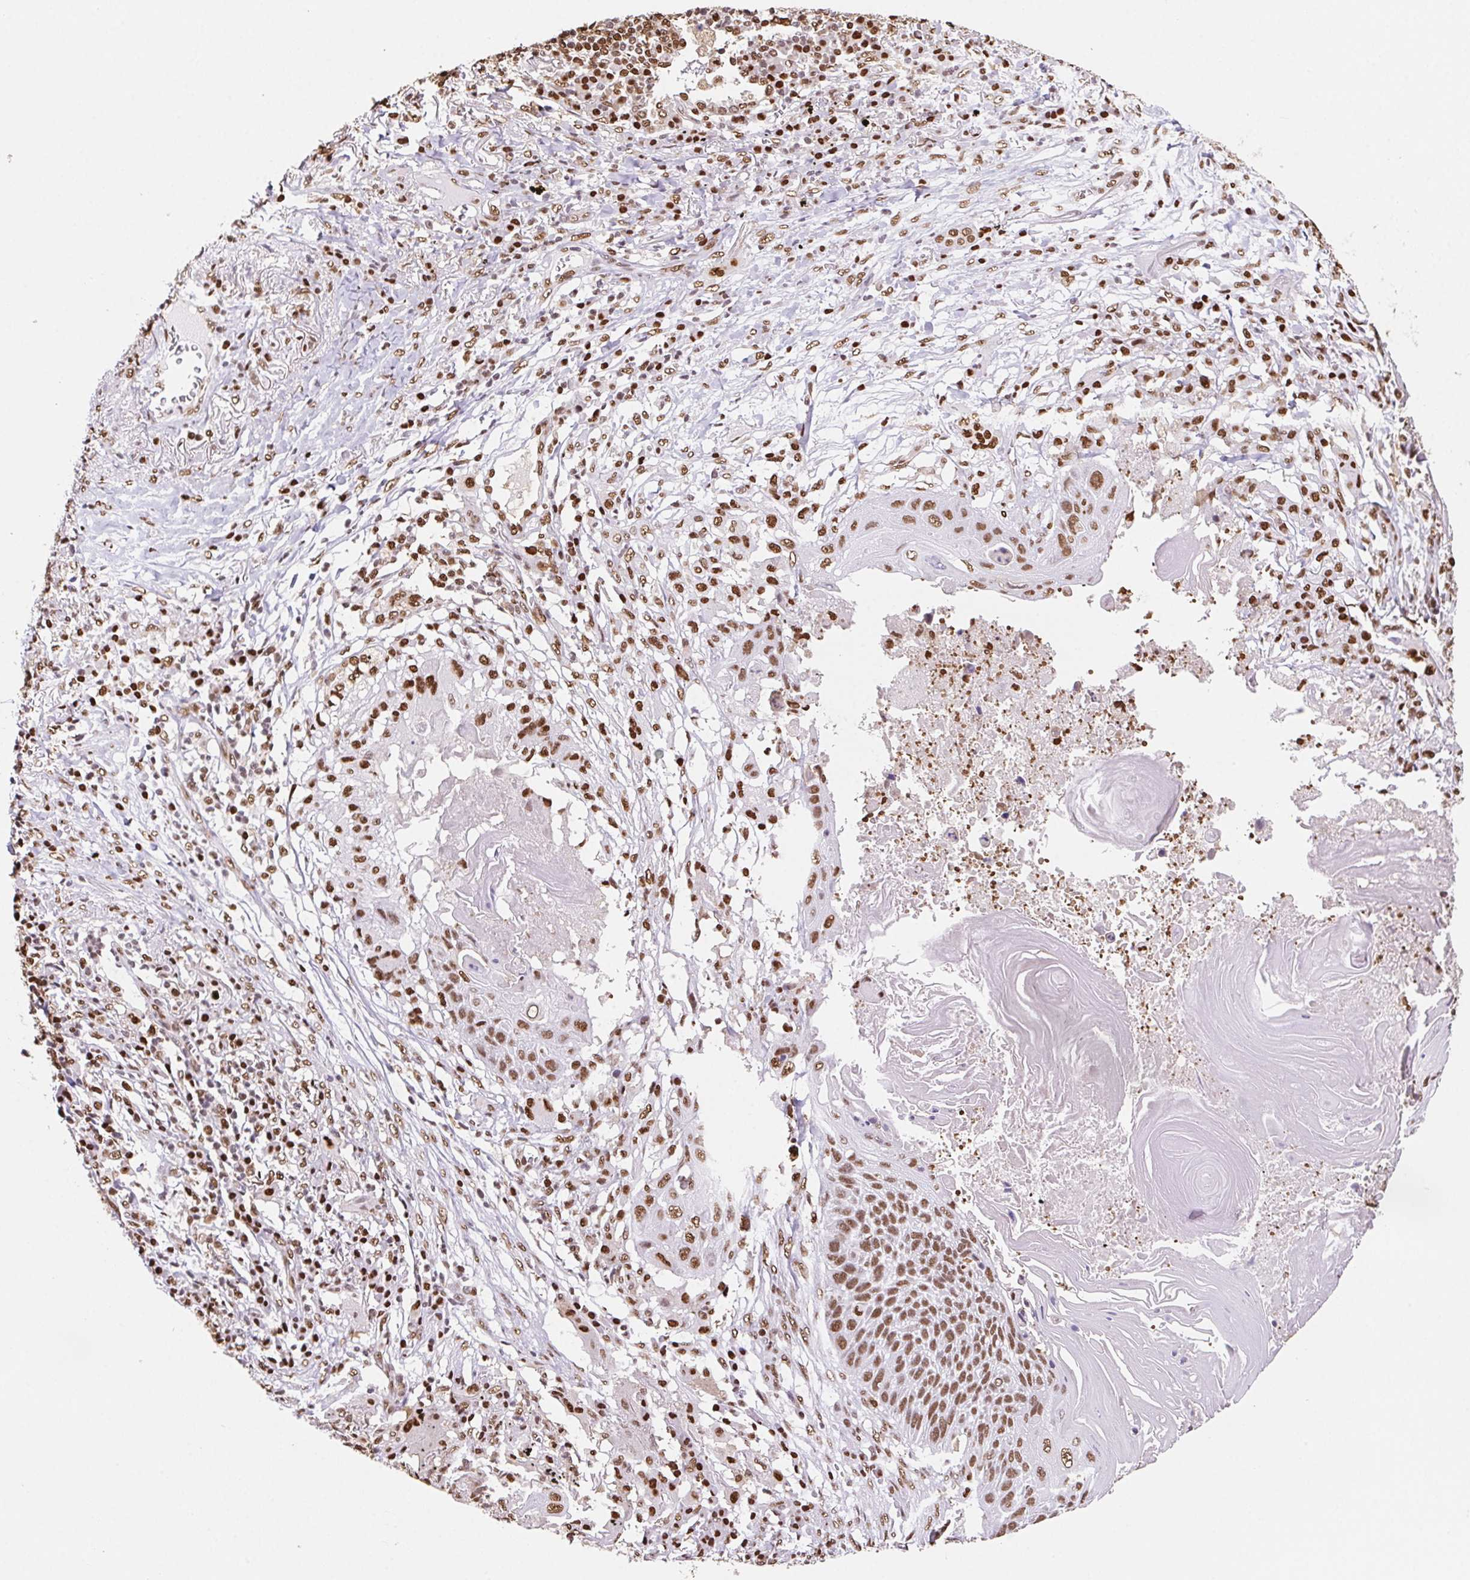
{"staining": {"intensity": "moderate", "quantity": ">75%", "location": "nuclear"}, "tissue": "lung cancer", "cell_type": "Tumor cells", "image_type": "cancer", "snomed": [{"axis": "morphology", "description": "Squamous cell carcinoma, NOS"}, {"axis": "topography", "description": "Lung"}], "caption": "A brown stain labels moderate nuclear expression of a protein in lung cancer (squamous cell carcinoma) tumor cells. (Brightfield microscopy of DAB IHC at high magnification).", "gene": "SET", "patient": {"sex": "male", "age": 78}}